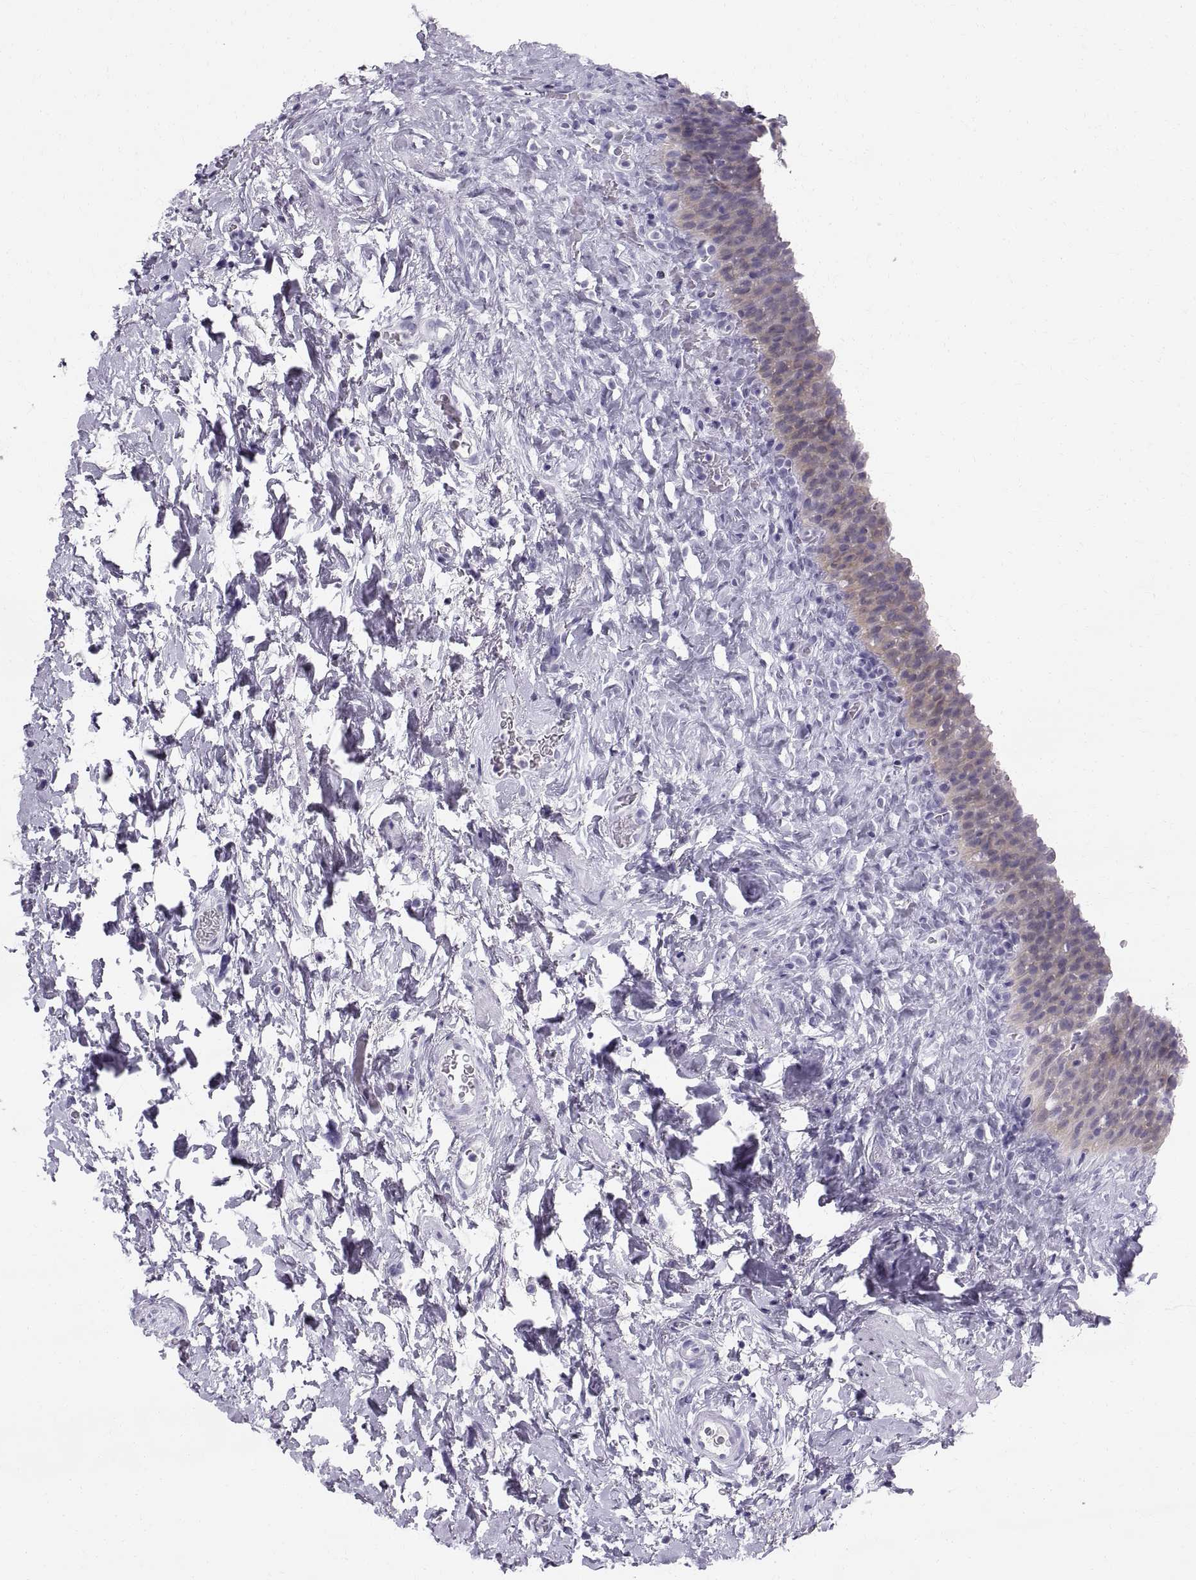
{"staining": {"intensity": "weak", "quantity": "<25%", "location": "cytoplasmic/membranous"}, "tissue": "urinary bladder", "cell_type": "Urothelial cells", "image_type": "normal", "snomed": [{"axis": "morphology", "description": "Normal tissue, NOS"}, {"axis": "topography", "description": "Urinary bladder"}], "caption": "There is no significant positivity in urothelial cells of urinary bladder. The staining was performed using DAB (3,3'-diaminobenzidine) to visualize the protein expression in brown, while the nuclei were stained in blue with hematoxylin (Magnification: 20x).", "gene": "SLC22A6", "patient": {"sex": "male", "age": 76}}